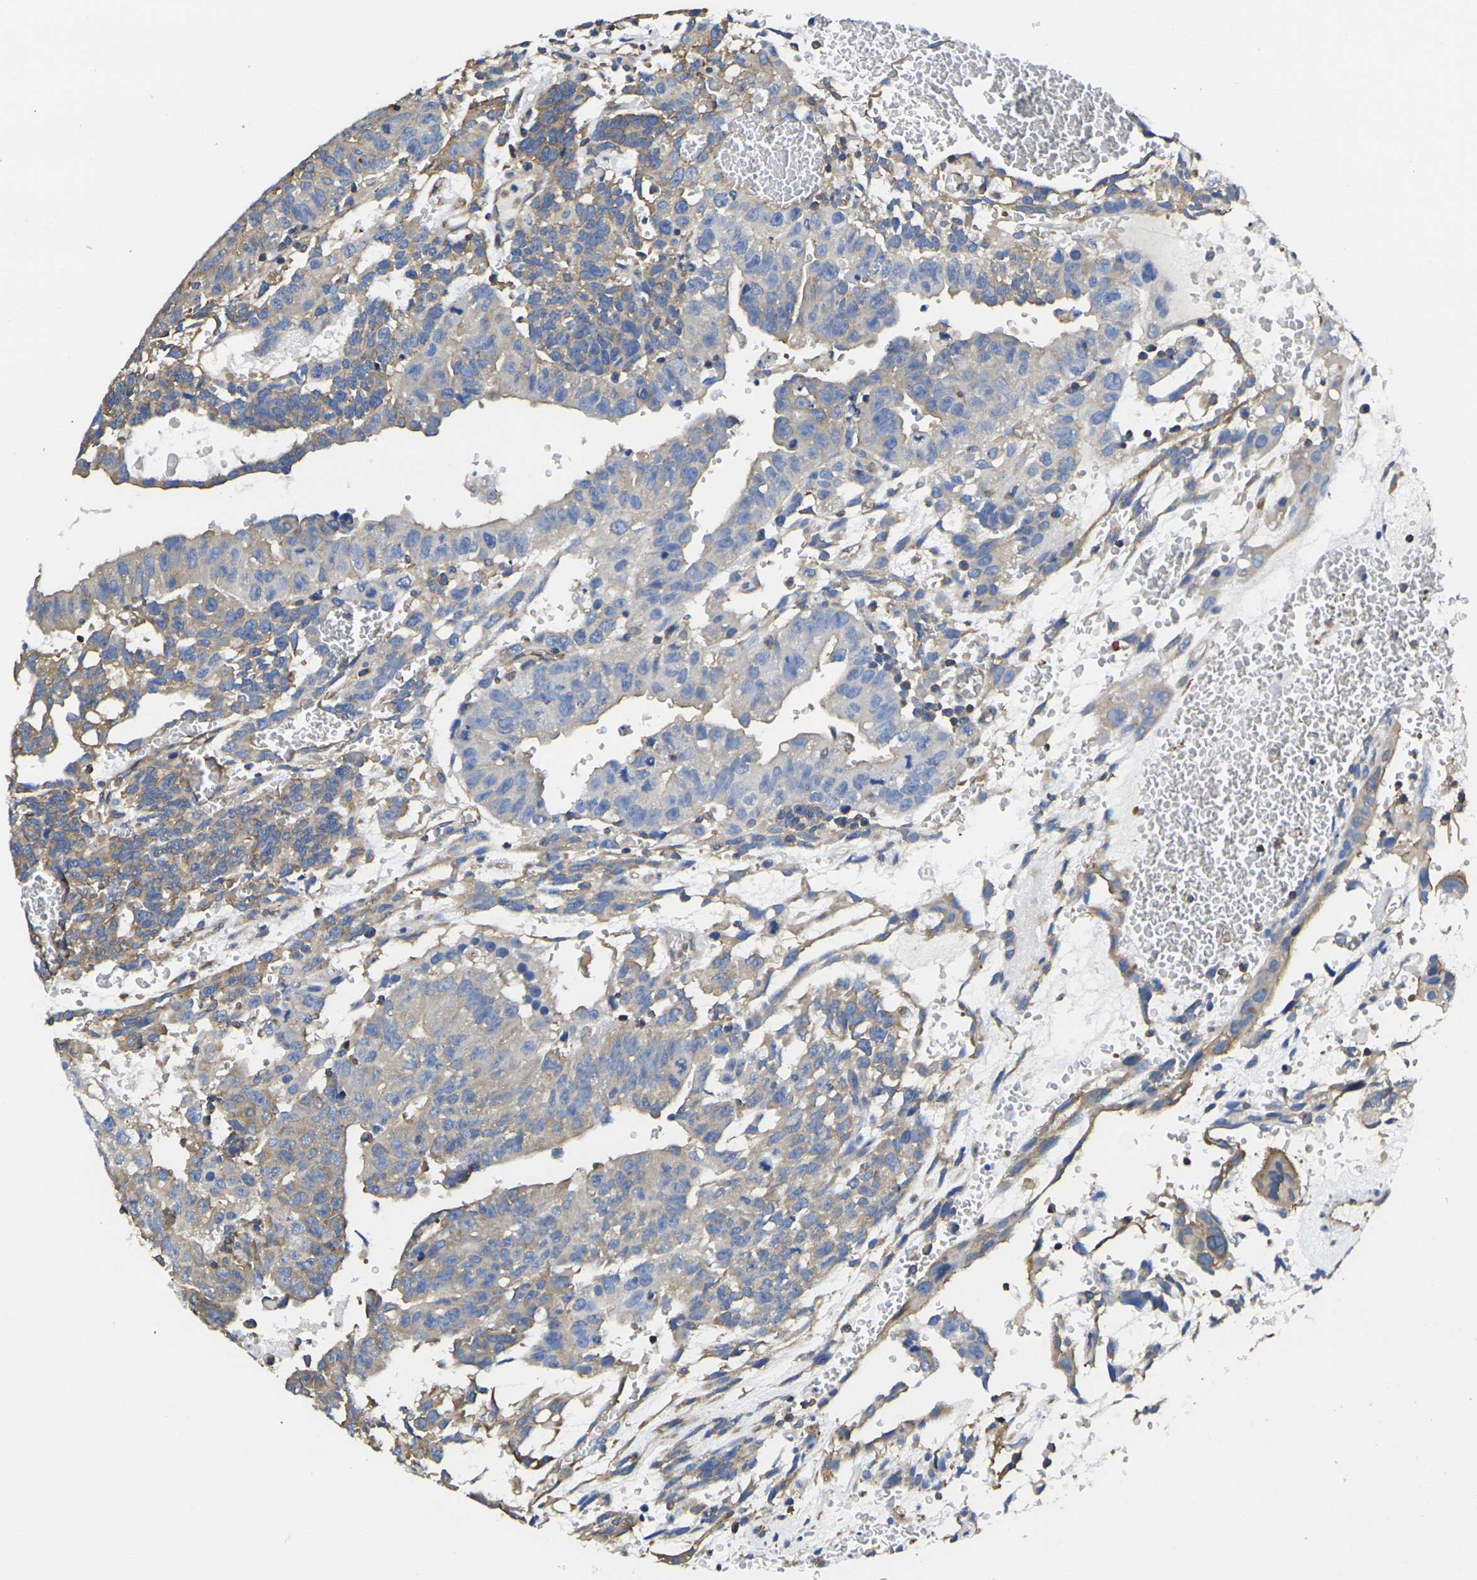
{"staining": {"intensity": "weak", "quantity": "25%-75%", "location": "cytoplasmic/membranous"}, "tissue": "testis cancer", "cell_type": "Tumor cells", "image_type": "cancer", "snomed": [{"axis": "morphology", "description": "Seminoma, NOS"}, {"axis": "morphology", "description": "Carcinoma, Embryonal, NOS"}, {"axis": "topography", "description": "Testis"}], "caption": "Seminoma (testis) was stained to show a protein in brown. There is low levels of weak cytoplasmic/membranous expression in approximately 25%-75% of tumor cells. The staining was performed using DAB to visualize the protein expression in brown, while the nuclei were stained in blue with hematoxylin (Magnification: 20x).", "gene": "FAM110D", "patient": {"sex": "male", "age": 52}}